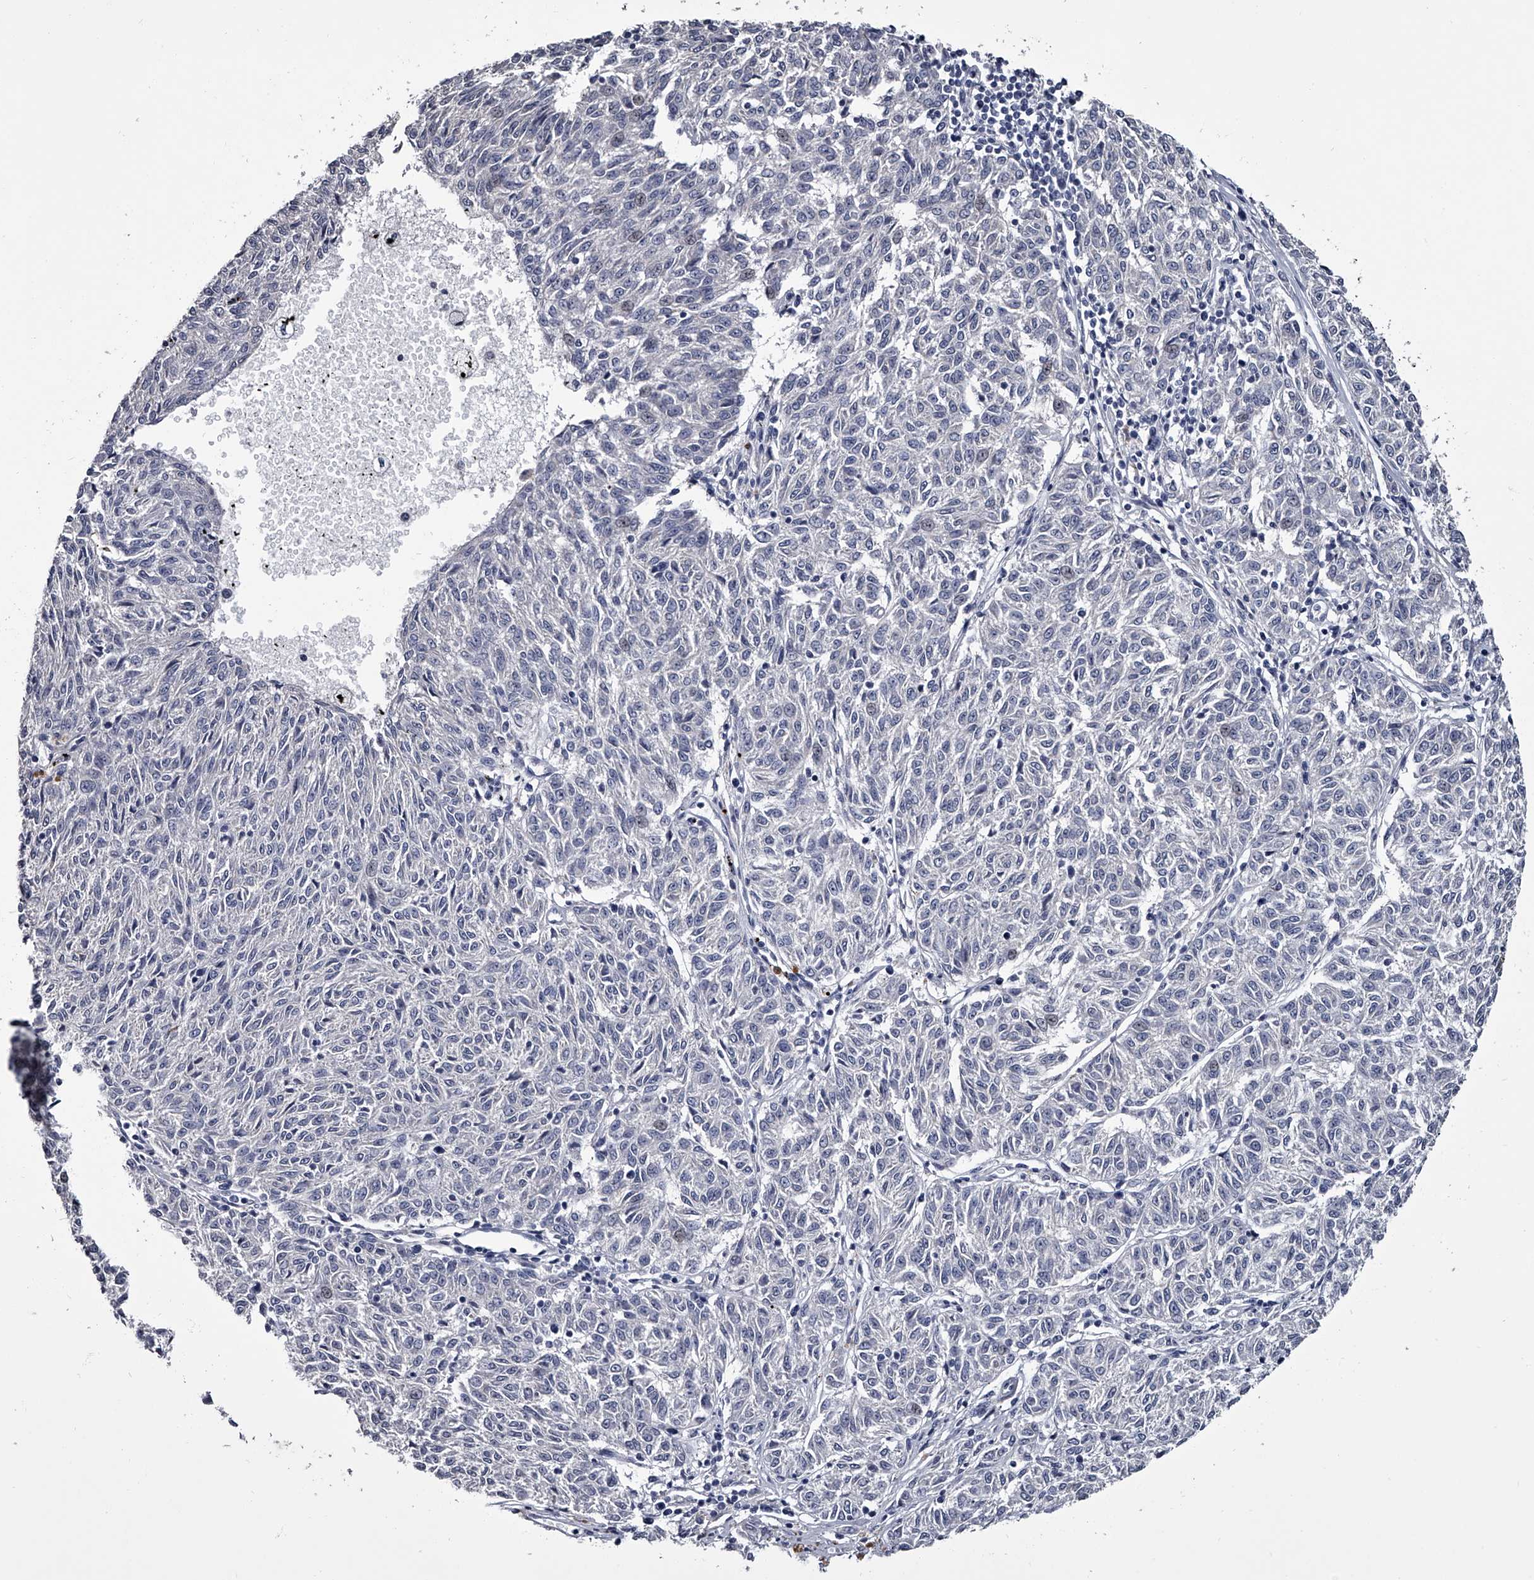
{"staining": {"intensity": "negative", "quantity": "none", "location": "none"}, "tissue": "melanoma", "cell_type": "Tumor cells", "image_type": "cancer", "snomed": [{"axis": "morphology", "description": "Malignant melanoma, NOS"}, {"axis": "topography", "description": "Skin"}], "caption": "High power microscopy micrograph of an immunohistochemistry photomicrograph of malignant melanoma, revealing no significant positivity in tumor cells.", "gene": "GAPVD1", "patient": {"sex": "female", "age": 72}}